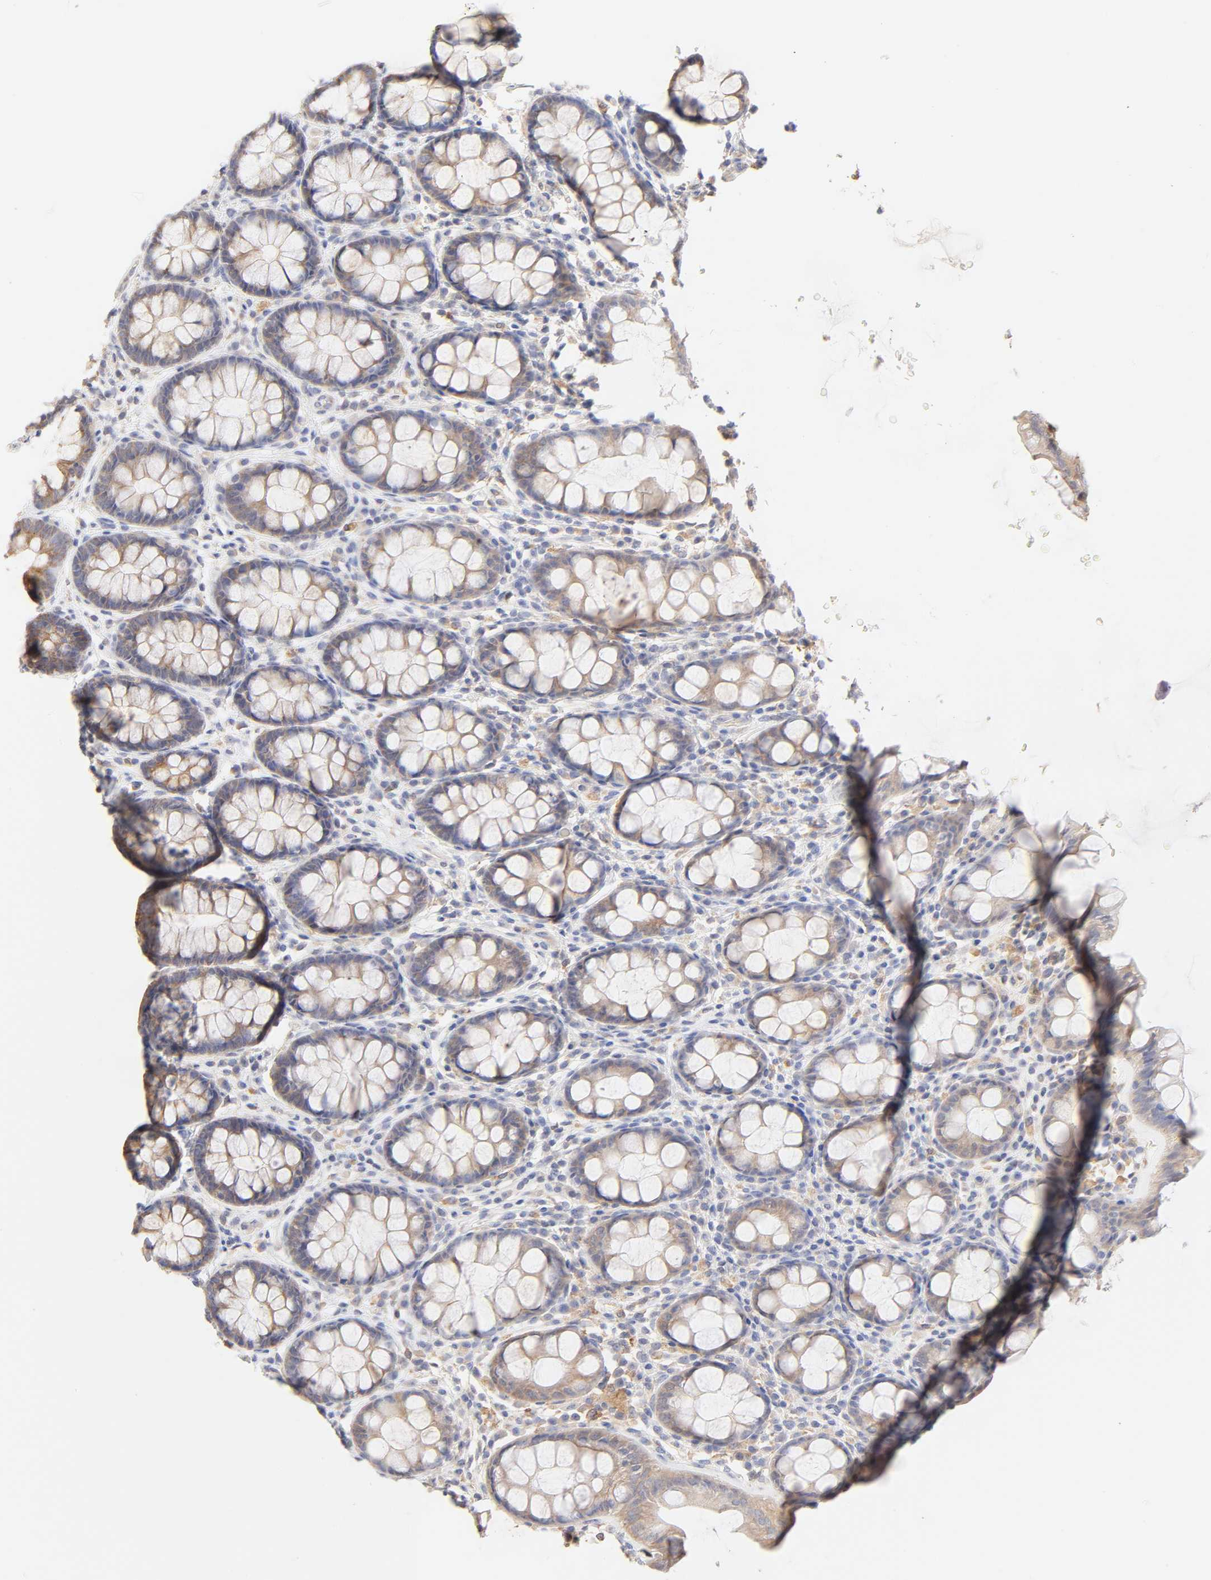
{"staining": {"intensity": "weak", "quantity": ">75%", "location": "cytoplasmic/membranous"}, "tissue": "rectum", "cell_type": "Glandular cells", "image_type": "normal", "snomed": [{"axis": "morphology", "description": "Normal tissue, NOS"}, {"axis": "topography", "description": "Rectum"}], "caption": "Protein expression analysis of normal human rectum reveals weak cytoplasmic/membranous staining in approximately >75% of glandular cells. Using DAB (brown) and hematoxylin (blue) stains, captured at high magnification using brightfield microscopy.", "gene": "MTERF2", "patient": {"sex": "male", "age": 92}}